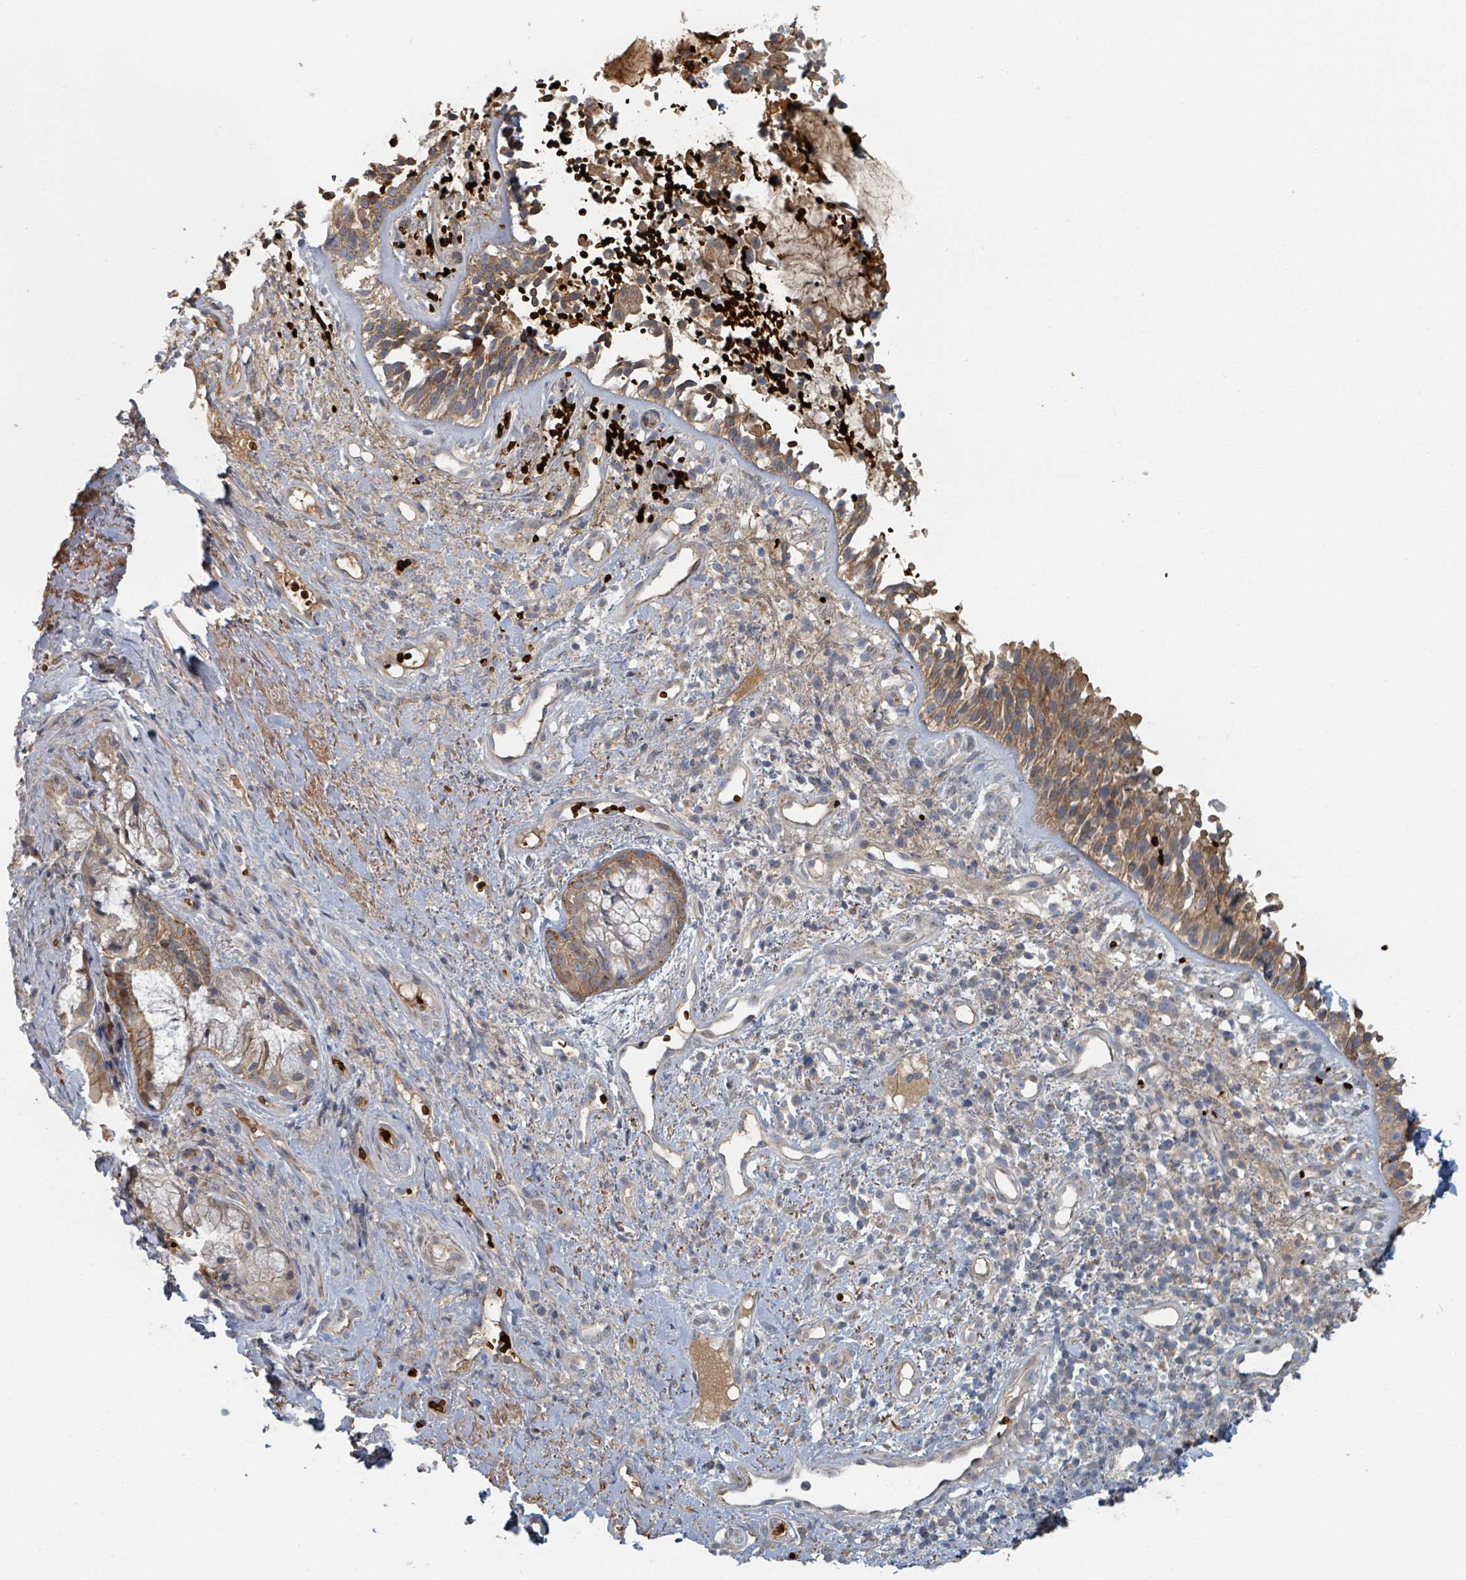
{"staining": {"intensity": "moderate", "quantity": ">75%", "location": "cytoplasmic/membranous"}, "tissue": "nasopharynx", "cell_type": "Respiratory epithelial cells", "image_type": "normal", "snomed": [{"axis": "morphology", "description": "Normal tissue, NOS"}, {"axis": "topography", "description": "Cartilage tissue"}, {"axis": "topography", "description": "Nasopharynx"}, {"axis": "topography", "description": "Thyroid gland"}], "caption": "This photomicrograph shows immunohistochemistry (IHC) staining of normal nasopharynx, with medium moderate cytoplasmic/membranous staining in about >75% of respiratory epithelial cells.", "gene": "TRPC4AP", "patient": {"sex": "male", "age": 63}}